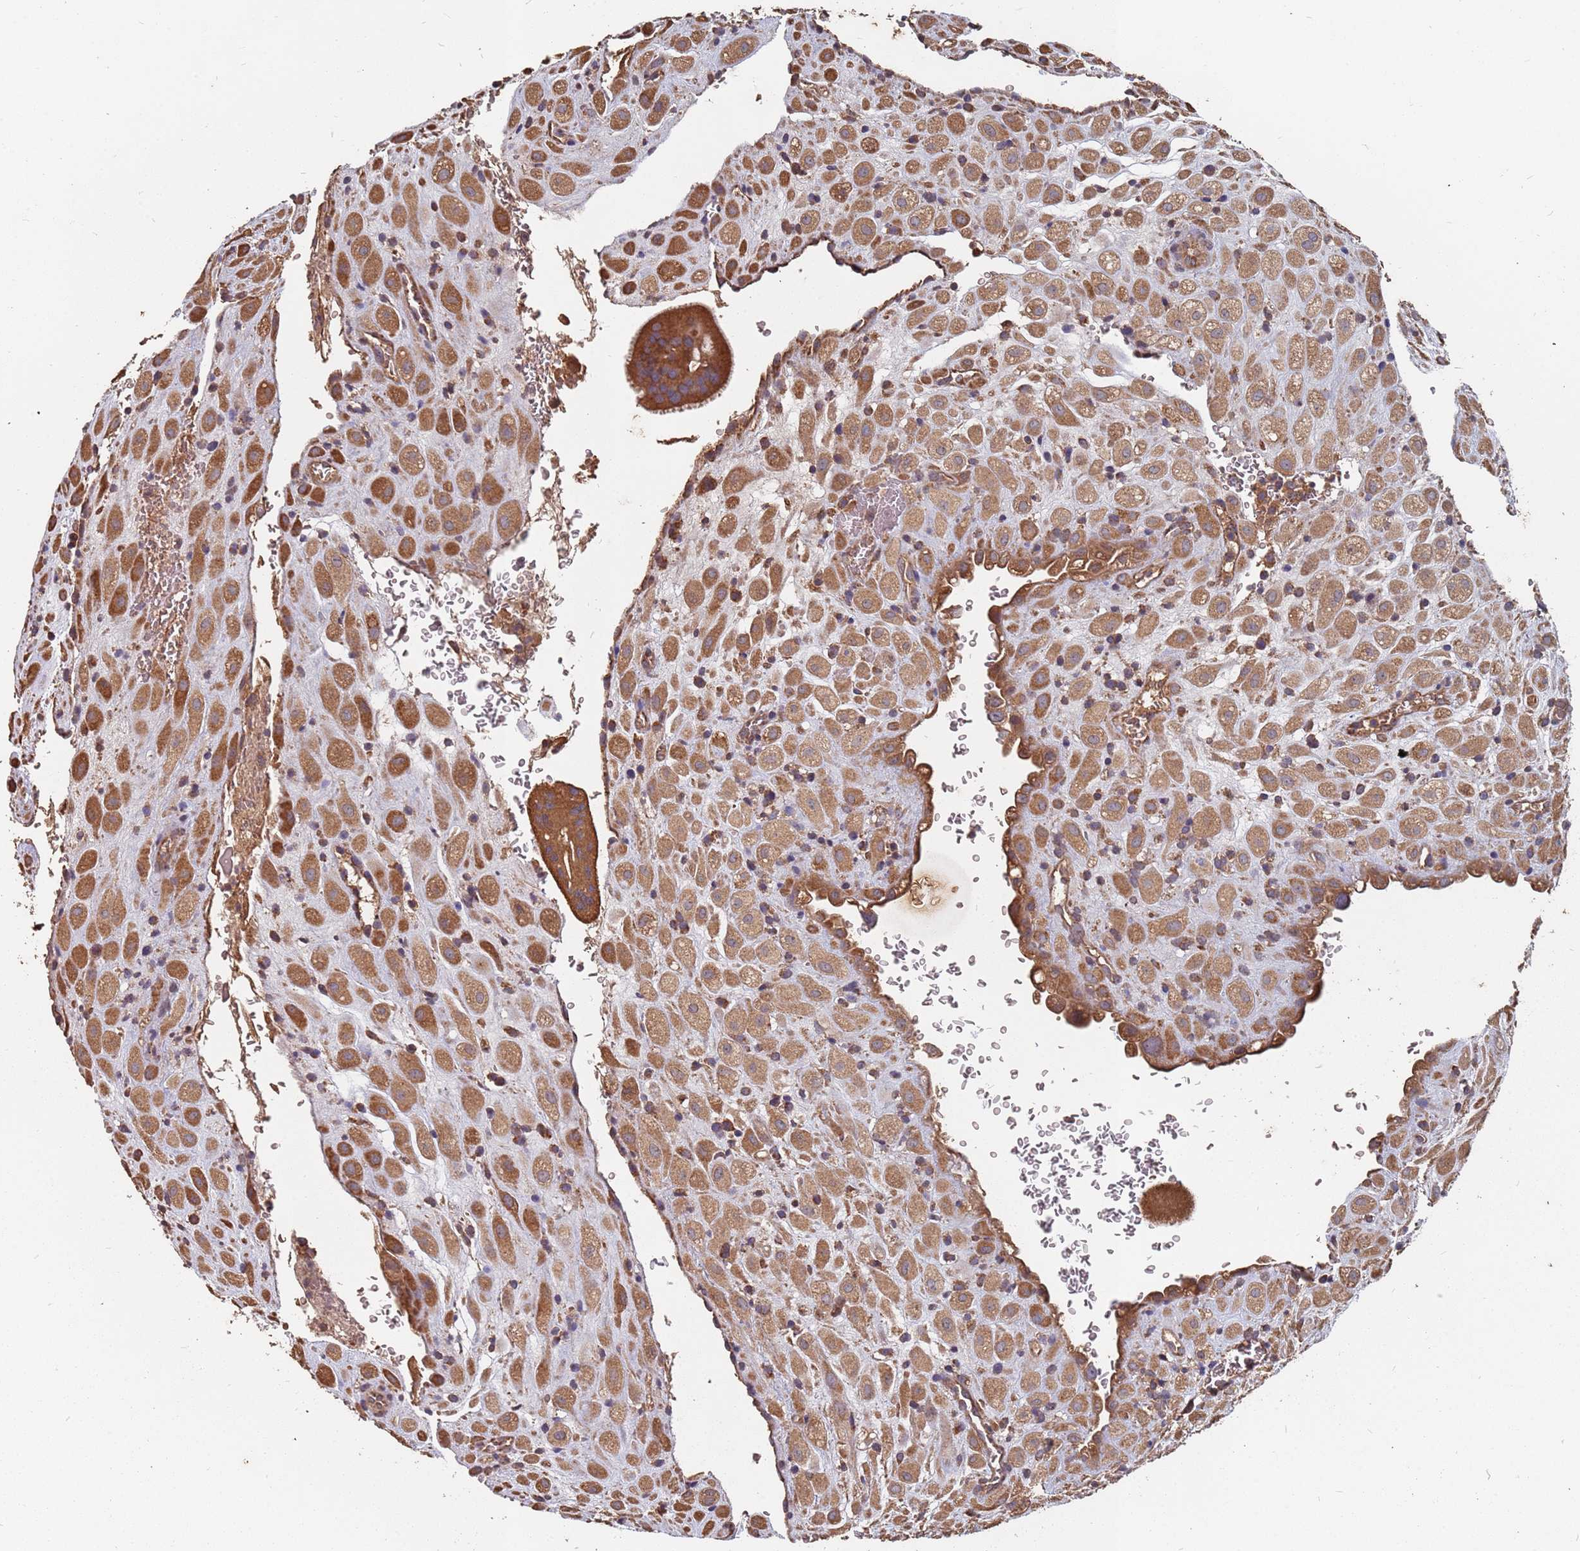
{"staining": {"intensity": "moderate", "quantity": ">75%", "location": "cytoplasmic/membranous"}, "tissue": "placenta", "cell_type": "Decidual cells", "image_type": "normal", "snomed": [{"axis": "morphology", "description": "Normal tissue, NOS"}, {"axis": "topography", "description": "Placenta"}], "caption": "A brown stain shows moderate cytoplasmic/membranous expression of a protein in decidual cells of benign human placenta.", "gene": "ATG5", "patient": {"sex": "female", "age": 35}}